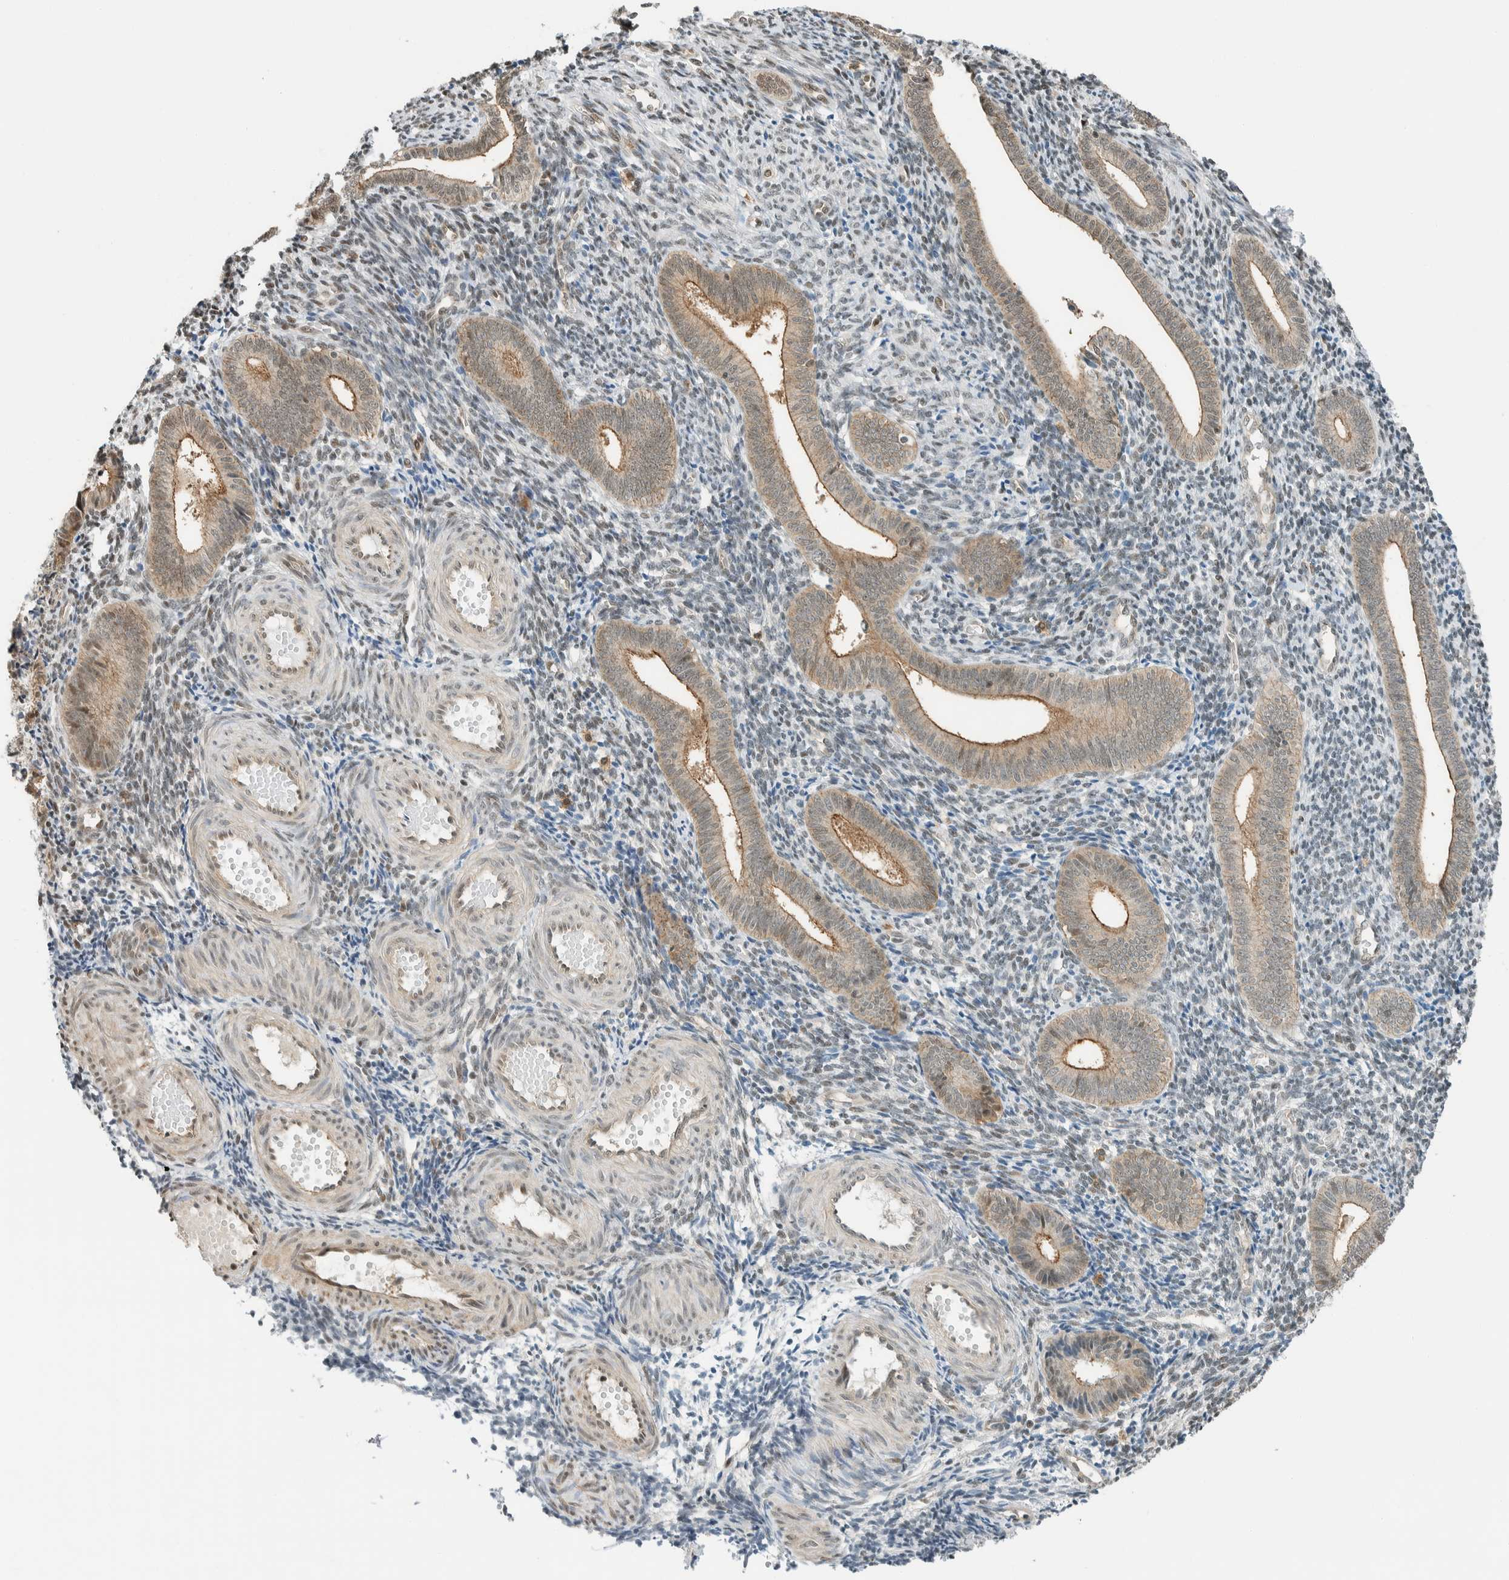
{"staining": {"intensity": "weak", "quantity": "<25%", "location": "nuclear"}, "tissue": "endometrium", "cell_type": "Cells in endometrial stroma", "image_type": "normal", "snomed": [{"axis": "morphology", "description": "Normal tissue, NOS"}, {"axis": "topography", "description": "Uterus"}, {"axis": "topography", "description": "Endometrium"}], "caption": "An IHC photomicrograph of normal endometrium is shown. There is no staining in cells in endometrial stroma of endometrium. (Stains: DAB (3,3'-diaminobenzidine) immunohistochemistry (IHC) with hematoxylin counter stain, Microscopy: brightfield microscopy at high magnification).", "gene": "NIBAN2", "patient": {"sex": "female", "age": 33}}